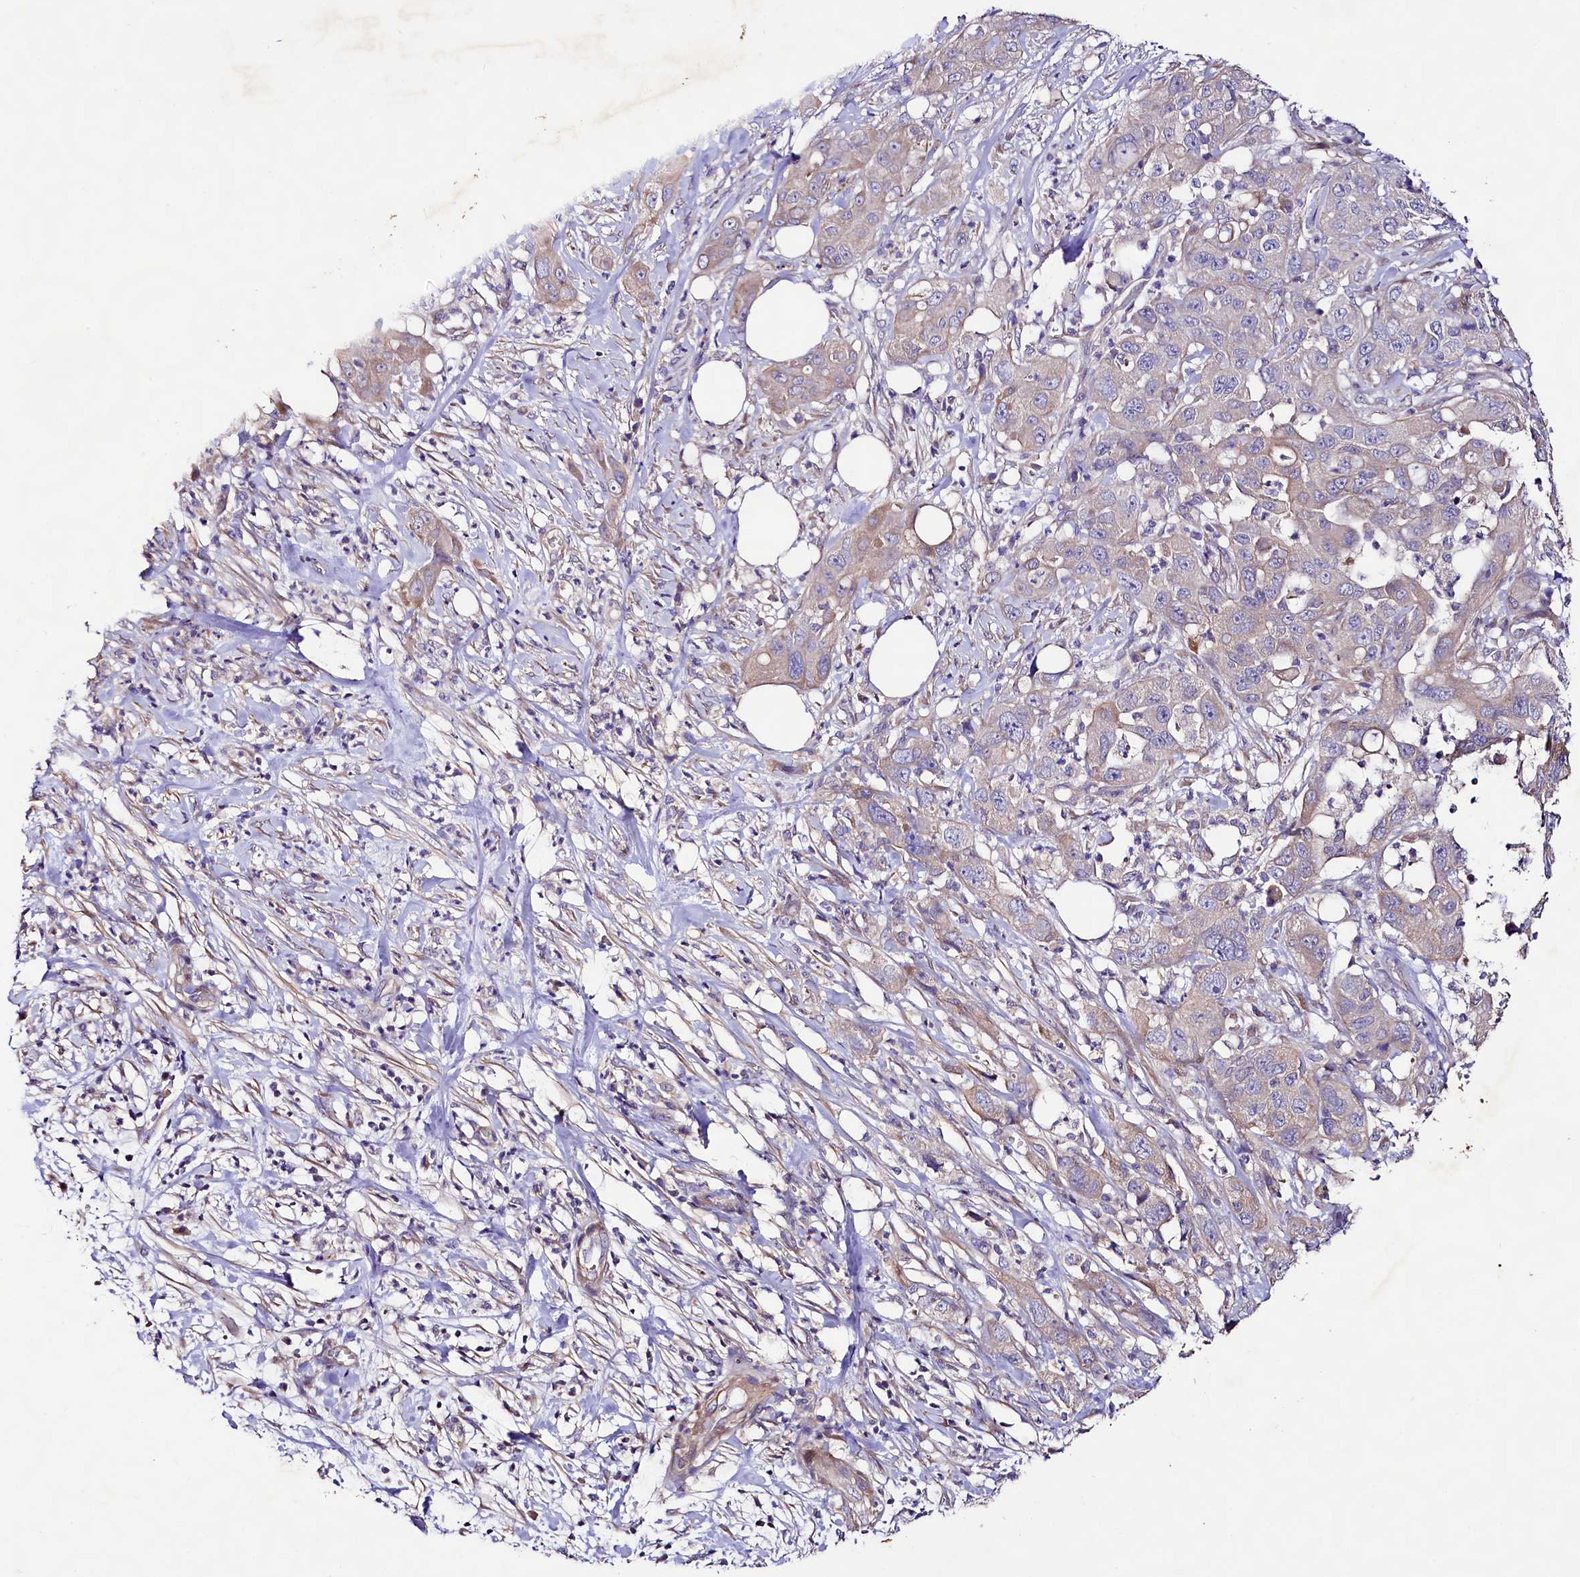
{"staining": {"intensity": "negative", "quantity": "none", "location": "none"}, "tissue": "pancreatic cancer", "cell_type": "Tumor cells", "image_type": "cancer", "snomed": [{"axis": "morphology", "description": "Adenocarcinoma, NOS"}, {"axis": "topography", "description": "Pancreas"}], "caption": "The IHC photomicrograph has no significant expression in tumor cells of adenocarcinoma (pancreatic) tissue. (Stains: DAB (3,3'-diaminobenzidine) IHC with hematoxylin counter stain, Microscopy: brightfield microscopy at high magnification).", "gene": "VPS11", "patient": {"sex": "female", "age": 78}}